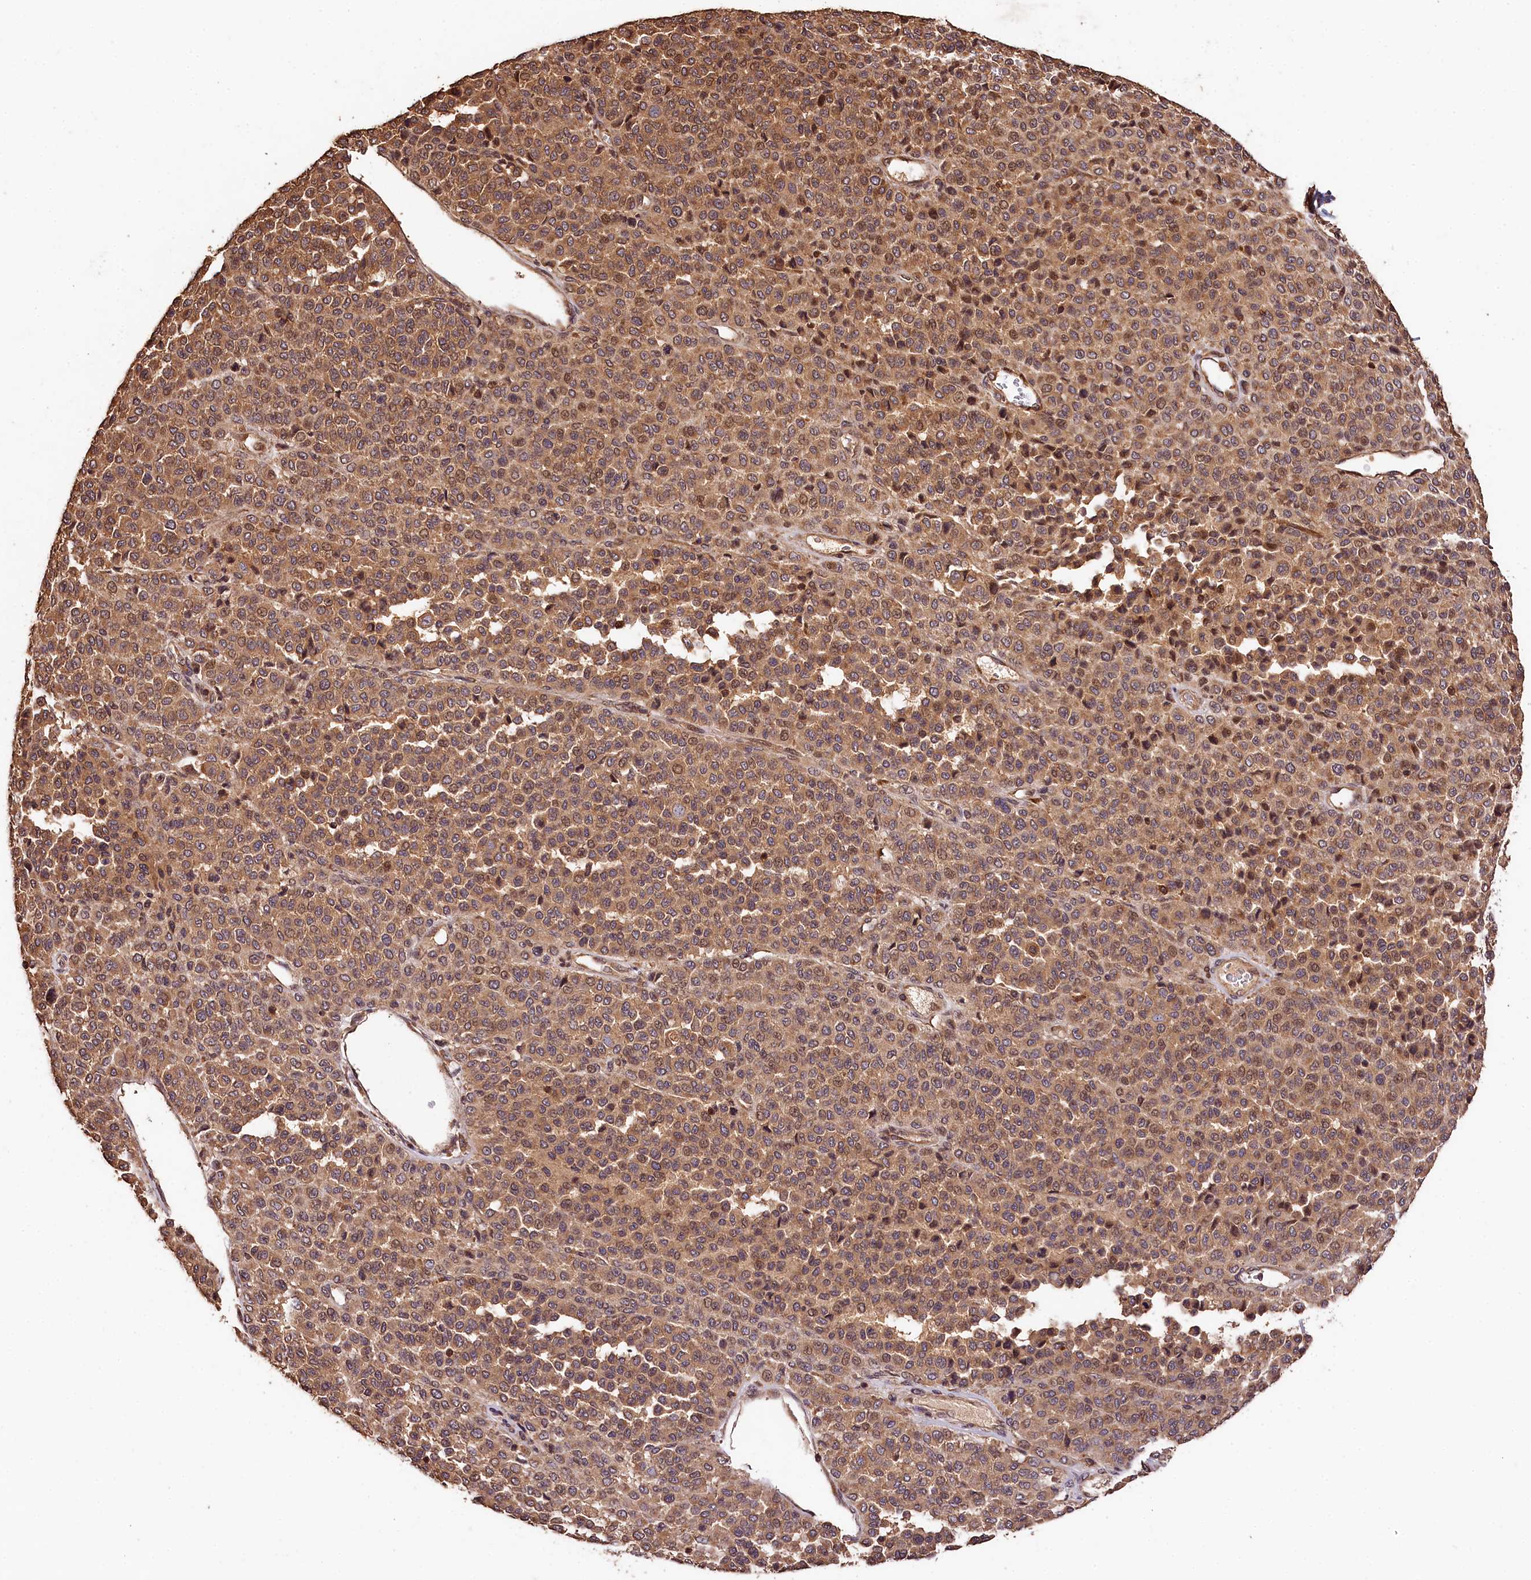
{"staining": {"intensity": "moderate", "quantity": ">75%", "location": "cytoplasmic/membranous"}, "tissue": "melanoma", "cell_type": "Tumor cells", "image_type": "cancer", "snomed": [{"axis": "morphology", "description": "Malignant melanoma, Metastatic site"}, {"axis": "topography", "description": "Pancreas"}], "caption": "Immunohistochemical staining of melanoma demonstrates medium levels of moderate cytoplasmic/membranous staining in about >75% of tumor cells.", "gene": "KPTN", "patient": {"sex": "female", "age": 30}}